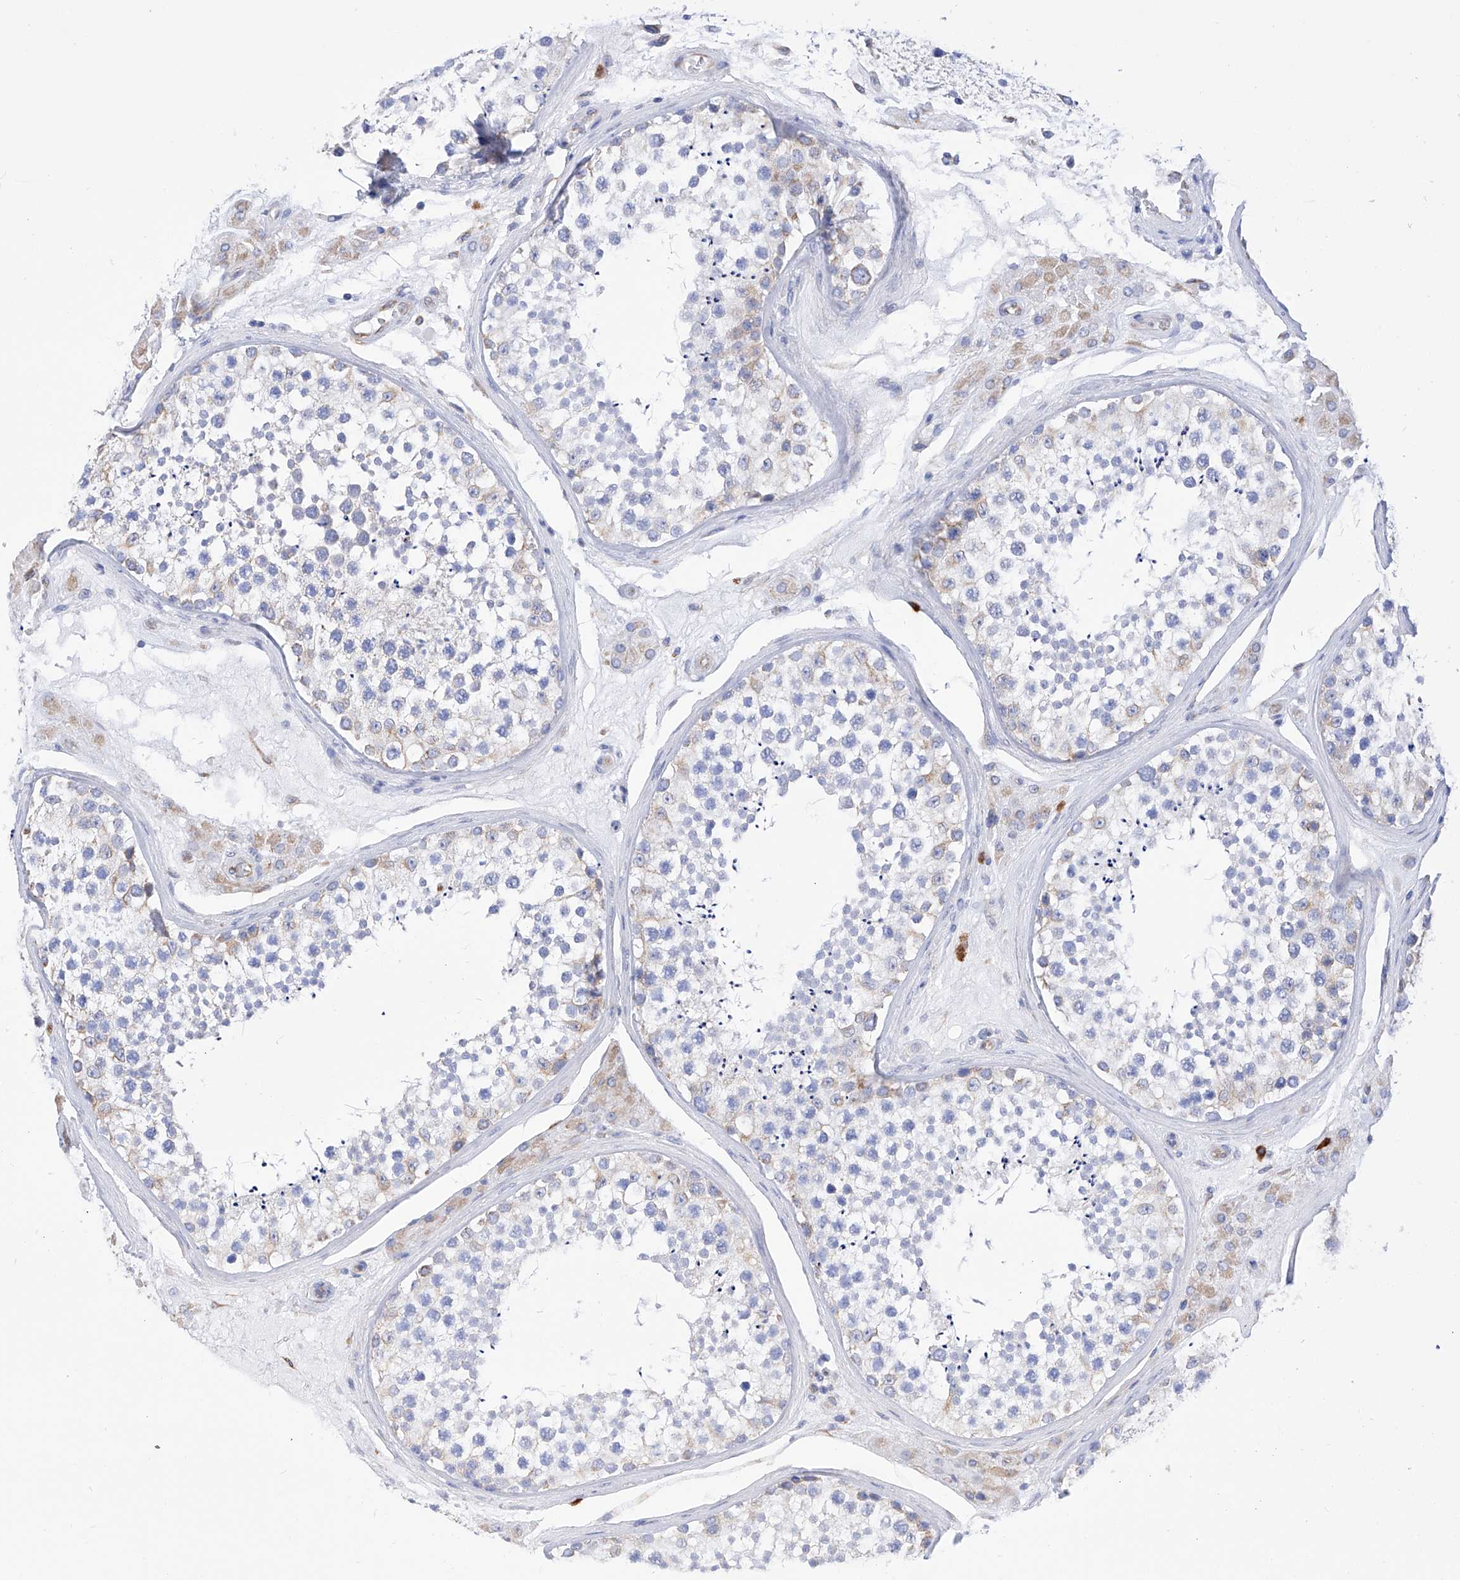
{"staining": {"intensity": "weak", "quantity": "<25%", "location": "cytoplasmic/membranous"}, "tissue": "testis", "cell_type": "Cells in seminiferous ducts", "image_type": "normal", "snomed": [{"axis": "morphology", "description": "Normal tissue, NOS"}, {"axis": "topography", "description": "Testis"}], "caption": "Immunohistochemistry histopathology image of normal testis: human testis stained with DAB displays no significant protein staining in cells in seminiferous ducts.", "gene": "FLG", "patient": {"sex": "male", "age": 46}}